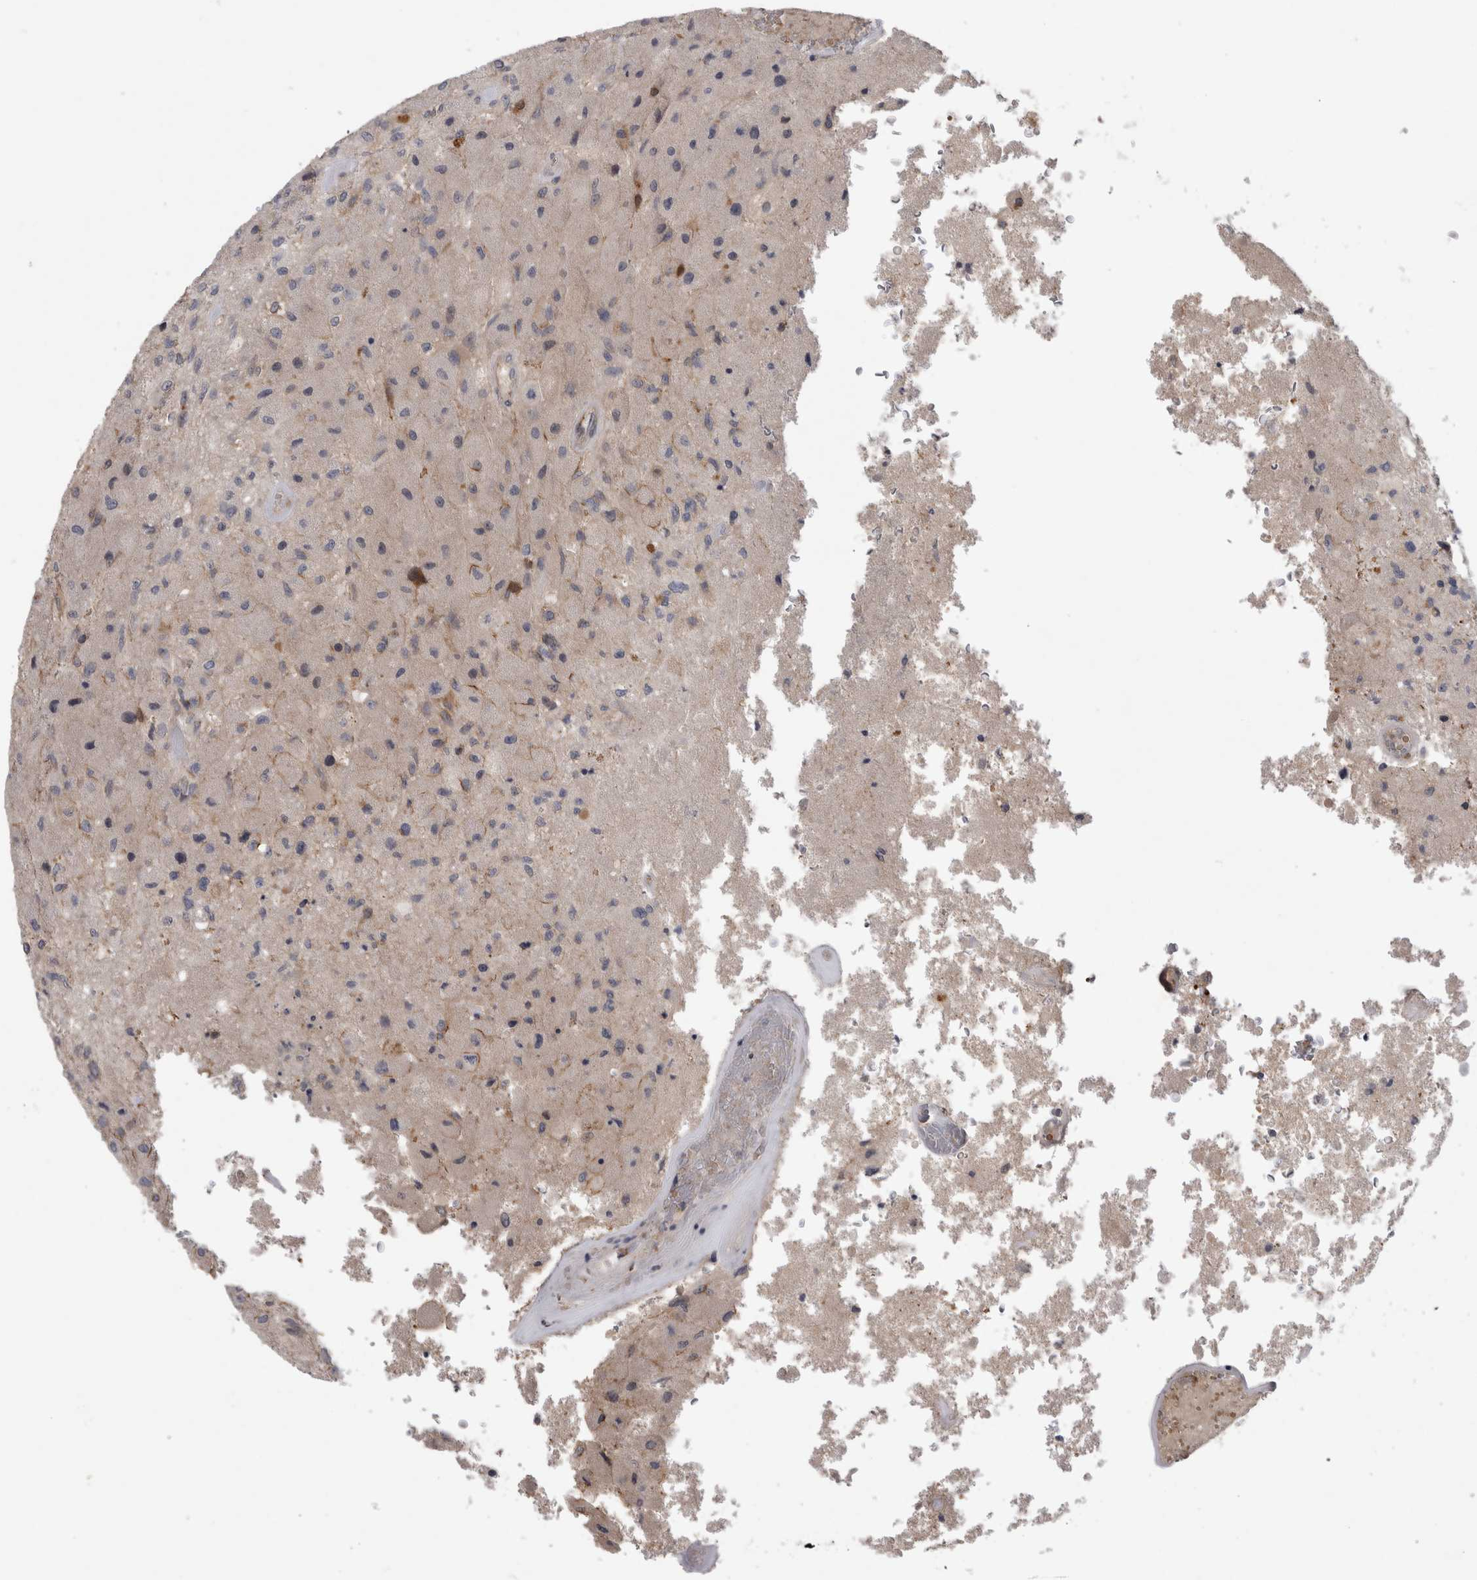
{"staining": {"intensity": "negative", "quantity": "none", "location": "none"}, "tissue": "glioma", "cell_type": "Tumor cells", "image_type": "cancer", "snomed": [{"axis": "morphology", "description": "Normal tissue, NOS"}, {"axis": "morphology", "description": "Glioma, malignant, High grade"}, {"axis": "topography", "description": "Cerebral cortex"}], "caption": "An image of human glioma is negative for staining in tumor cells.", "gene": "ANKFY1", "patient": {"sex": "male", "age": 77}}